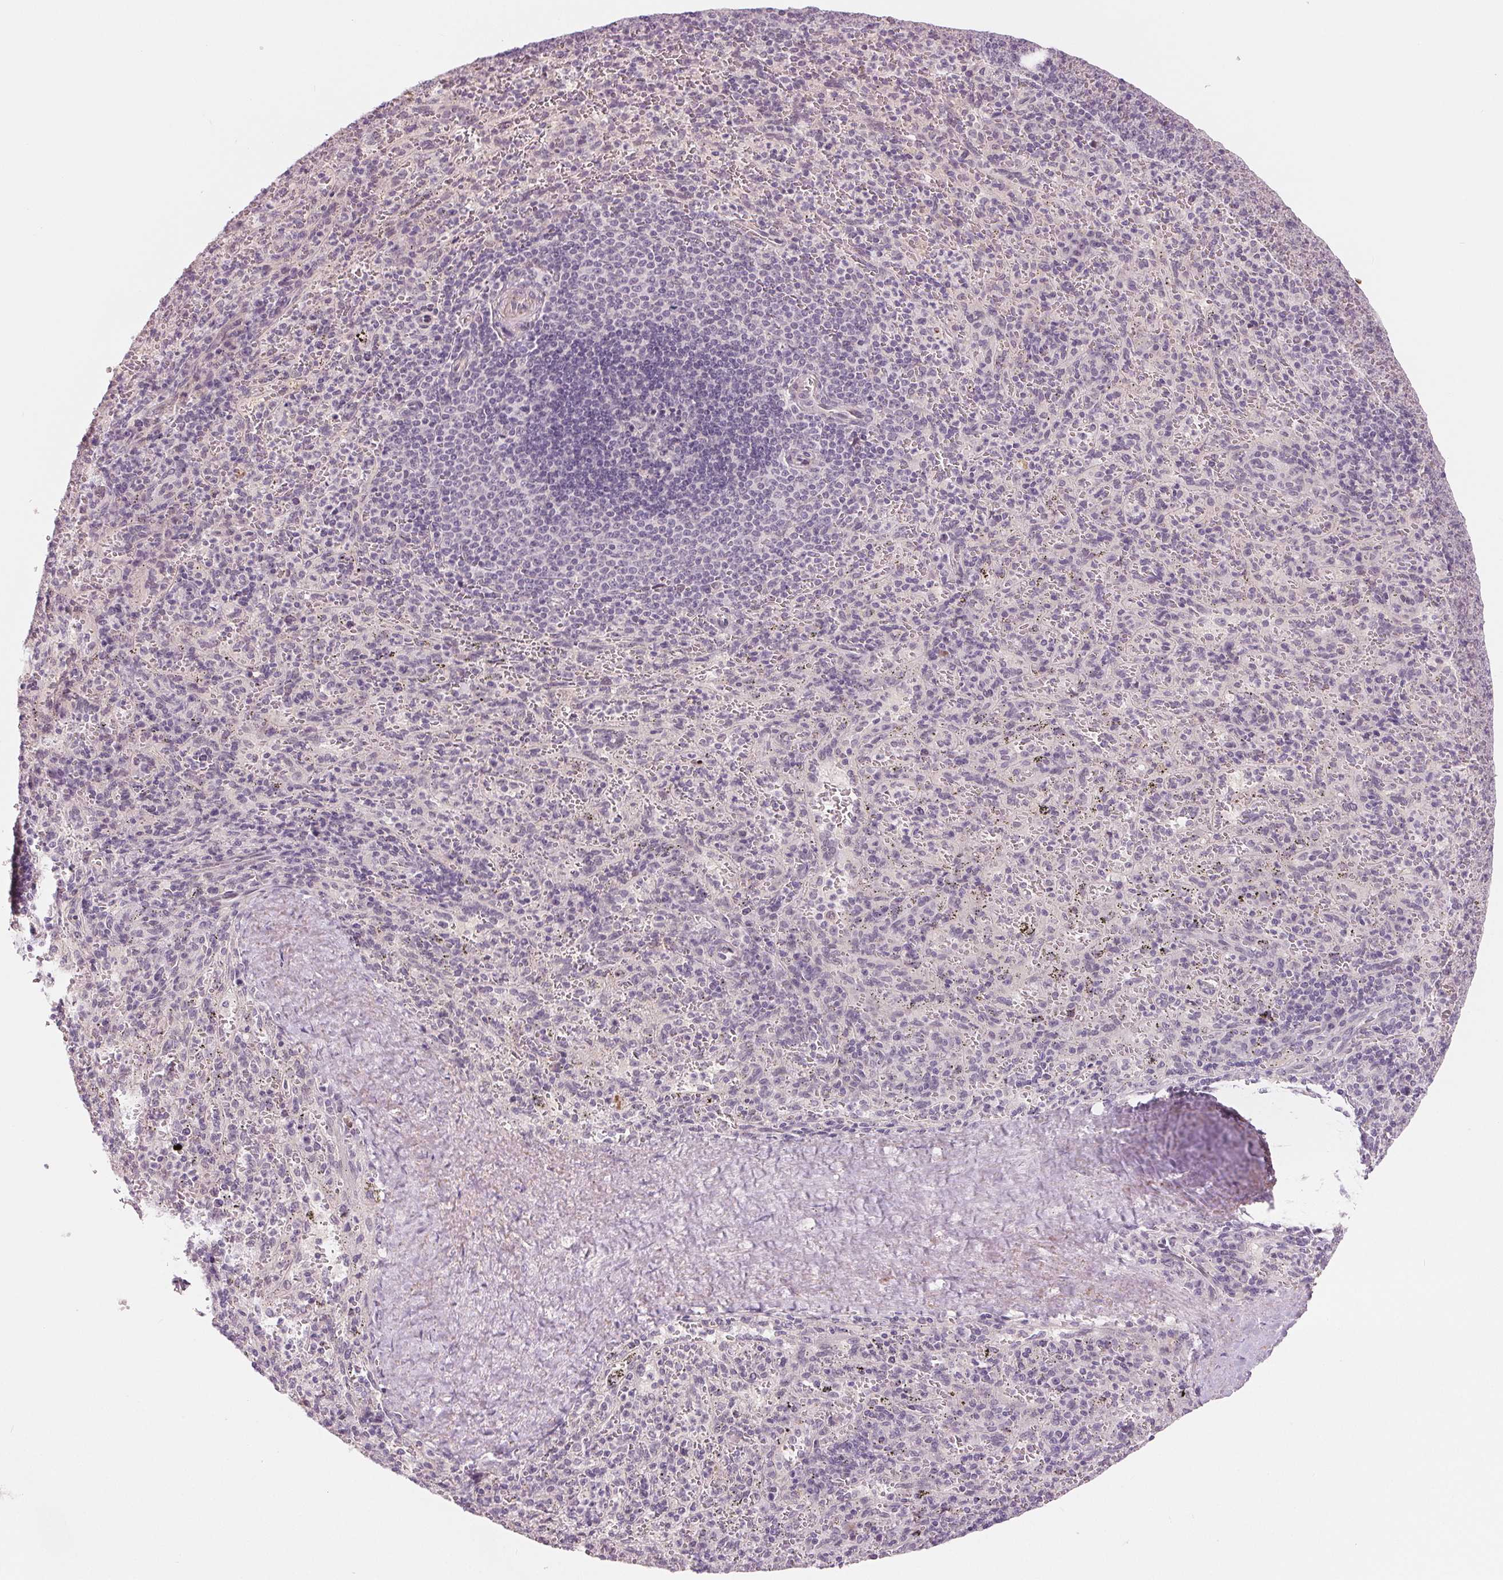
{"staining": {"intensity": "negative", "quantity": "none", "location": "none"}, "tissue": "spleen", "cell_type": "Cells in red pulp", "image_type": "normal", "snomed": [{"axis": "morphology", "description": "Normal tissue, NOS"}, {"axis": "topography", "description": "Spleen"}], "caption": "IHC of normal human spleen reveals no staining in cells in red pulp.", "gene": "CFC1B", "patient": {"sex": "male", "age": 57}}